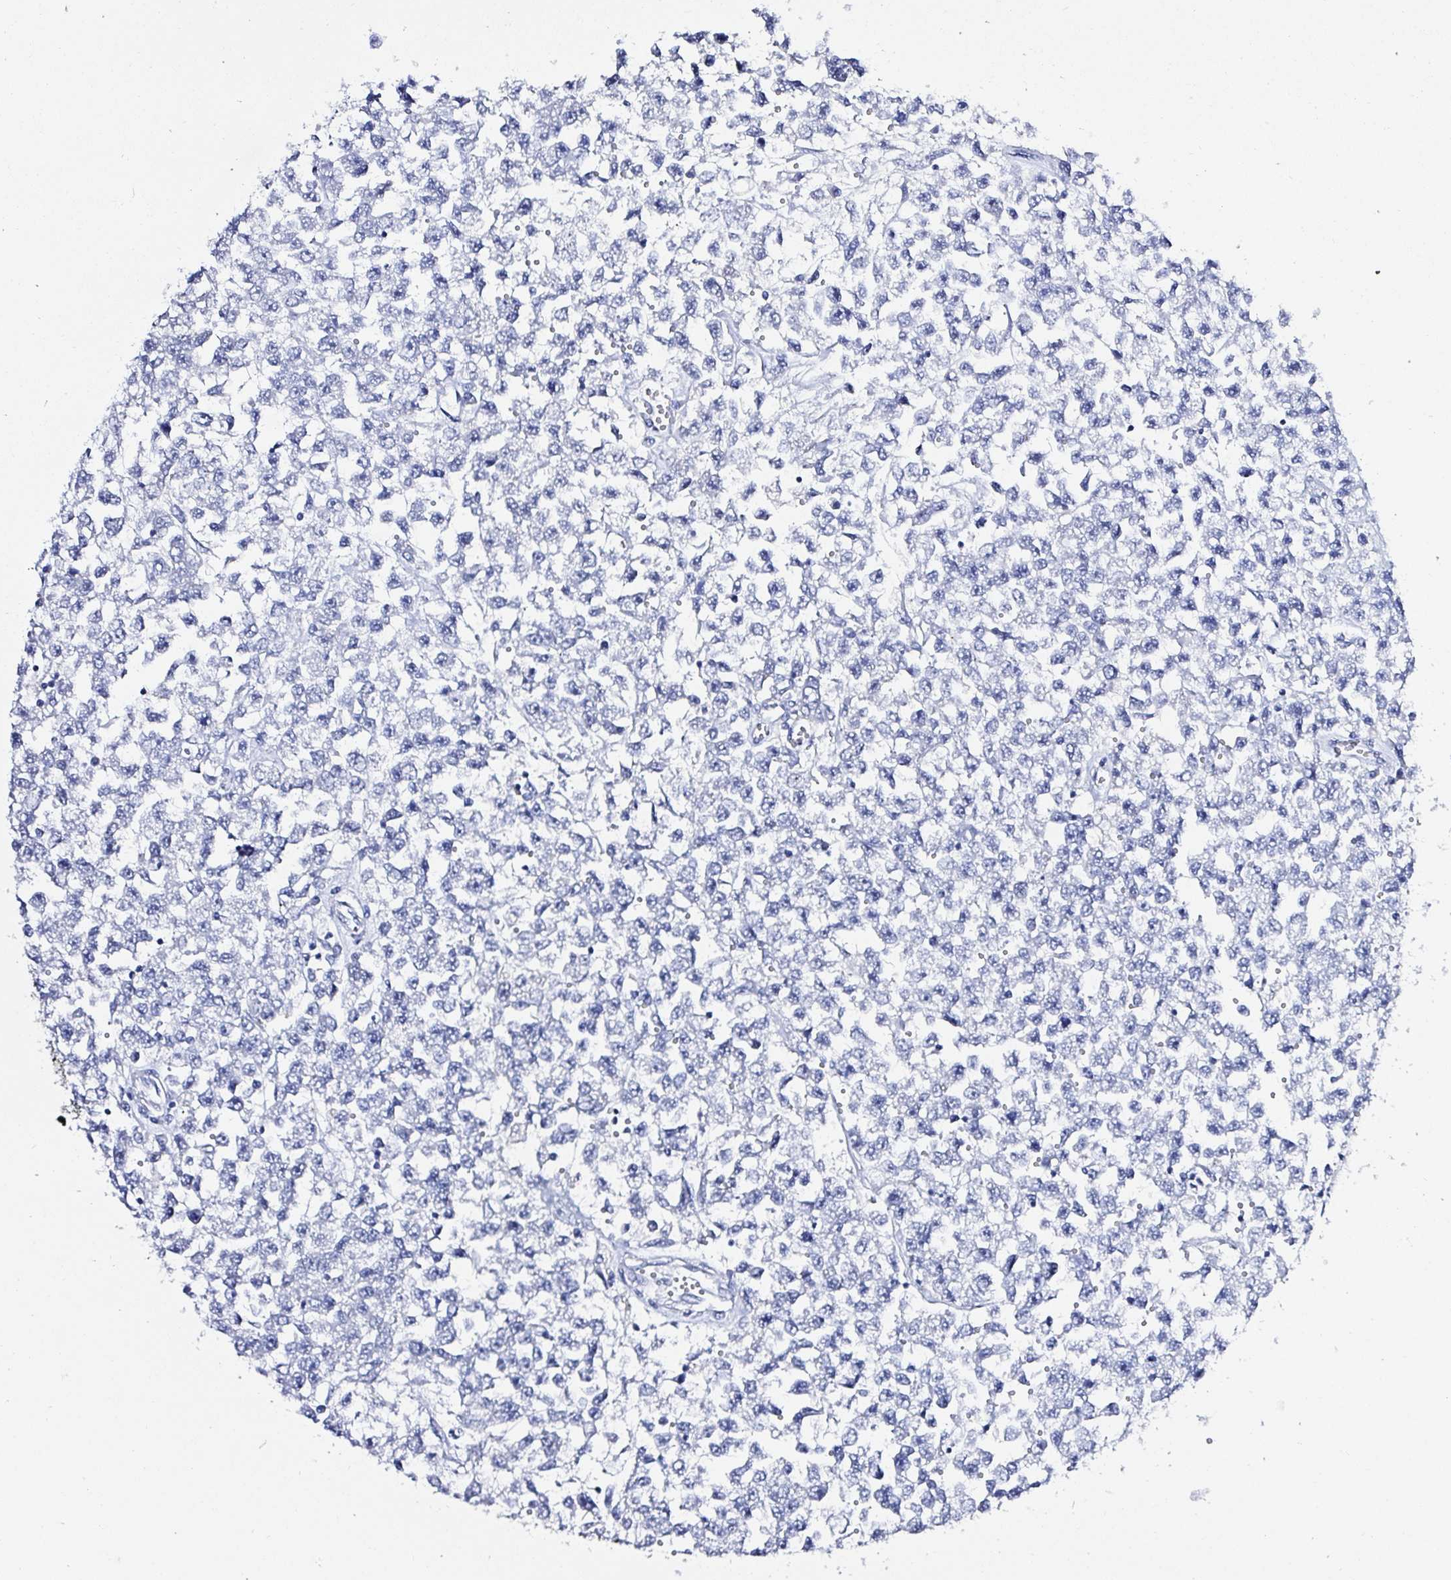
{"staining": {"intensity": "negative", "quantity": "none", "location": "none"}, "tissue": "testis cancer", "cell_type": "Tumor cells", "image_type": "cancer", "snomed": [{"axis": "morphology", "description": "Seminoma, NOS"}, {"axis": "topography", "description": "Testis"}], "caption": "This is an immunohistochemistry photomicrograph of human testis cancer (seminoma). There is no positivity in tumor cells.", "gene": "OR10K1", "patient": {"sex": "male", "age": 34}}